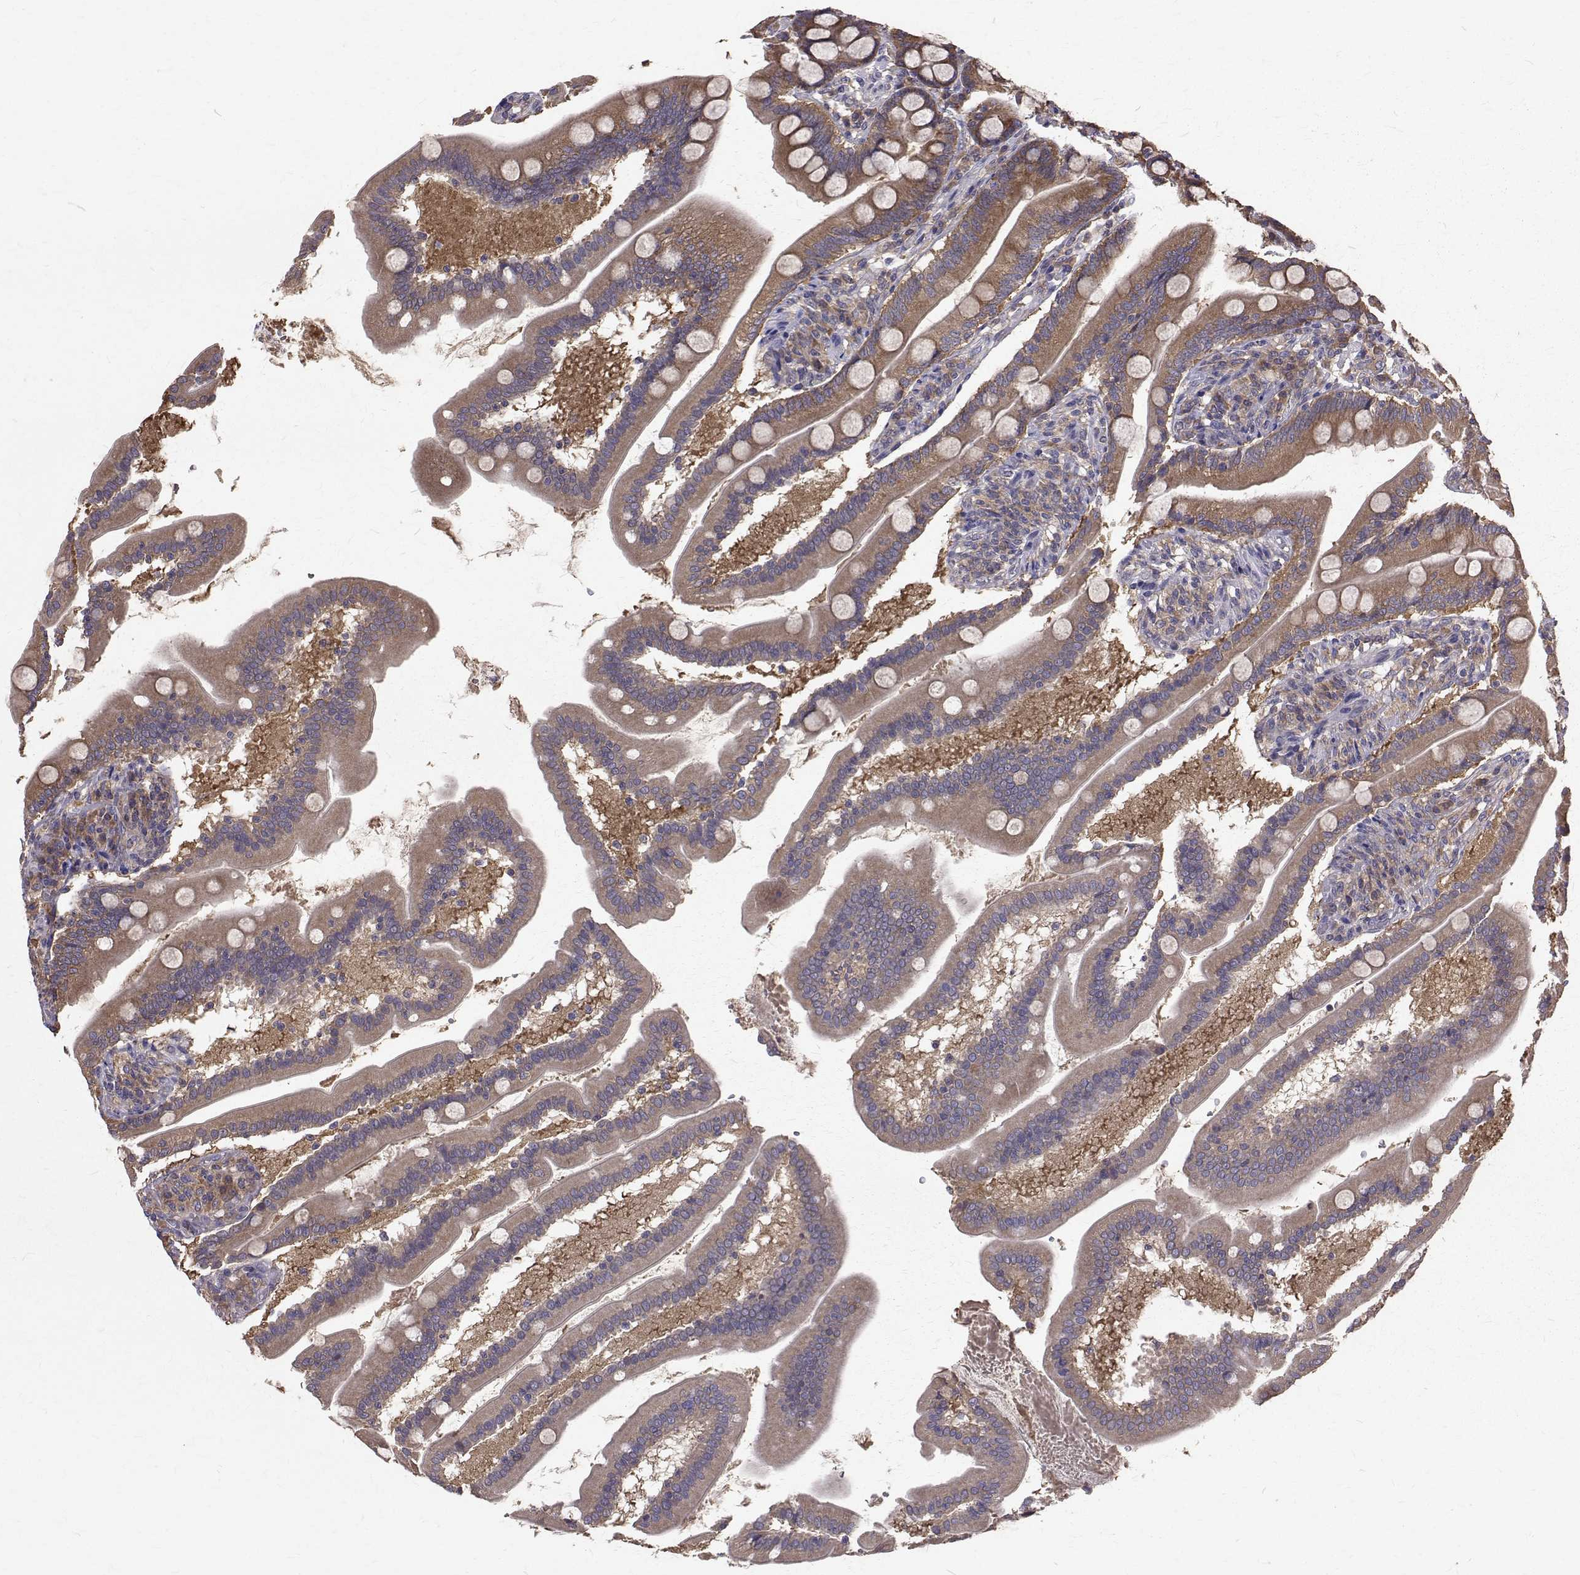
{"staining": {"intensity": "moderate", "quantity": ">75%", "location": "cytoplasmic/membranous"}, "tissue": "duodenum", "cell_type": "Glandular cells", "image_type": "normal", "snomed": [{"axis": "morphology", "description": "Normal tissue, NOS"}, {"axis": "topography", "description": "Duodenum"}], "caption": "Human duodenum stained for a protein (brown) demonstrates moderate cytoplasmic/membranous positive staining in approximately >75% of glandular cells.", "gene": "FARSB", "patient": {"sex": "female", "age": 67}}